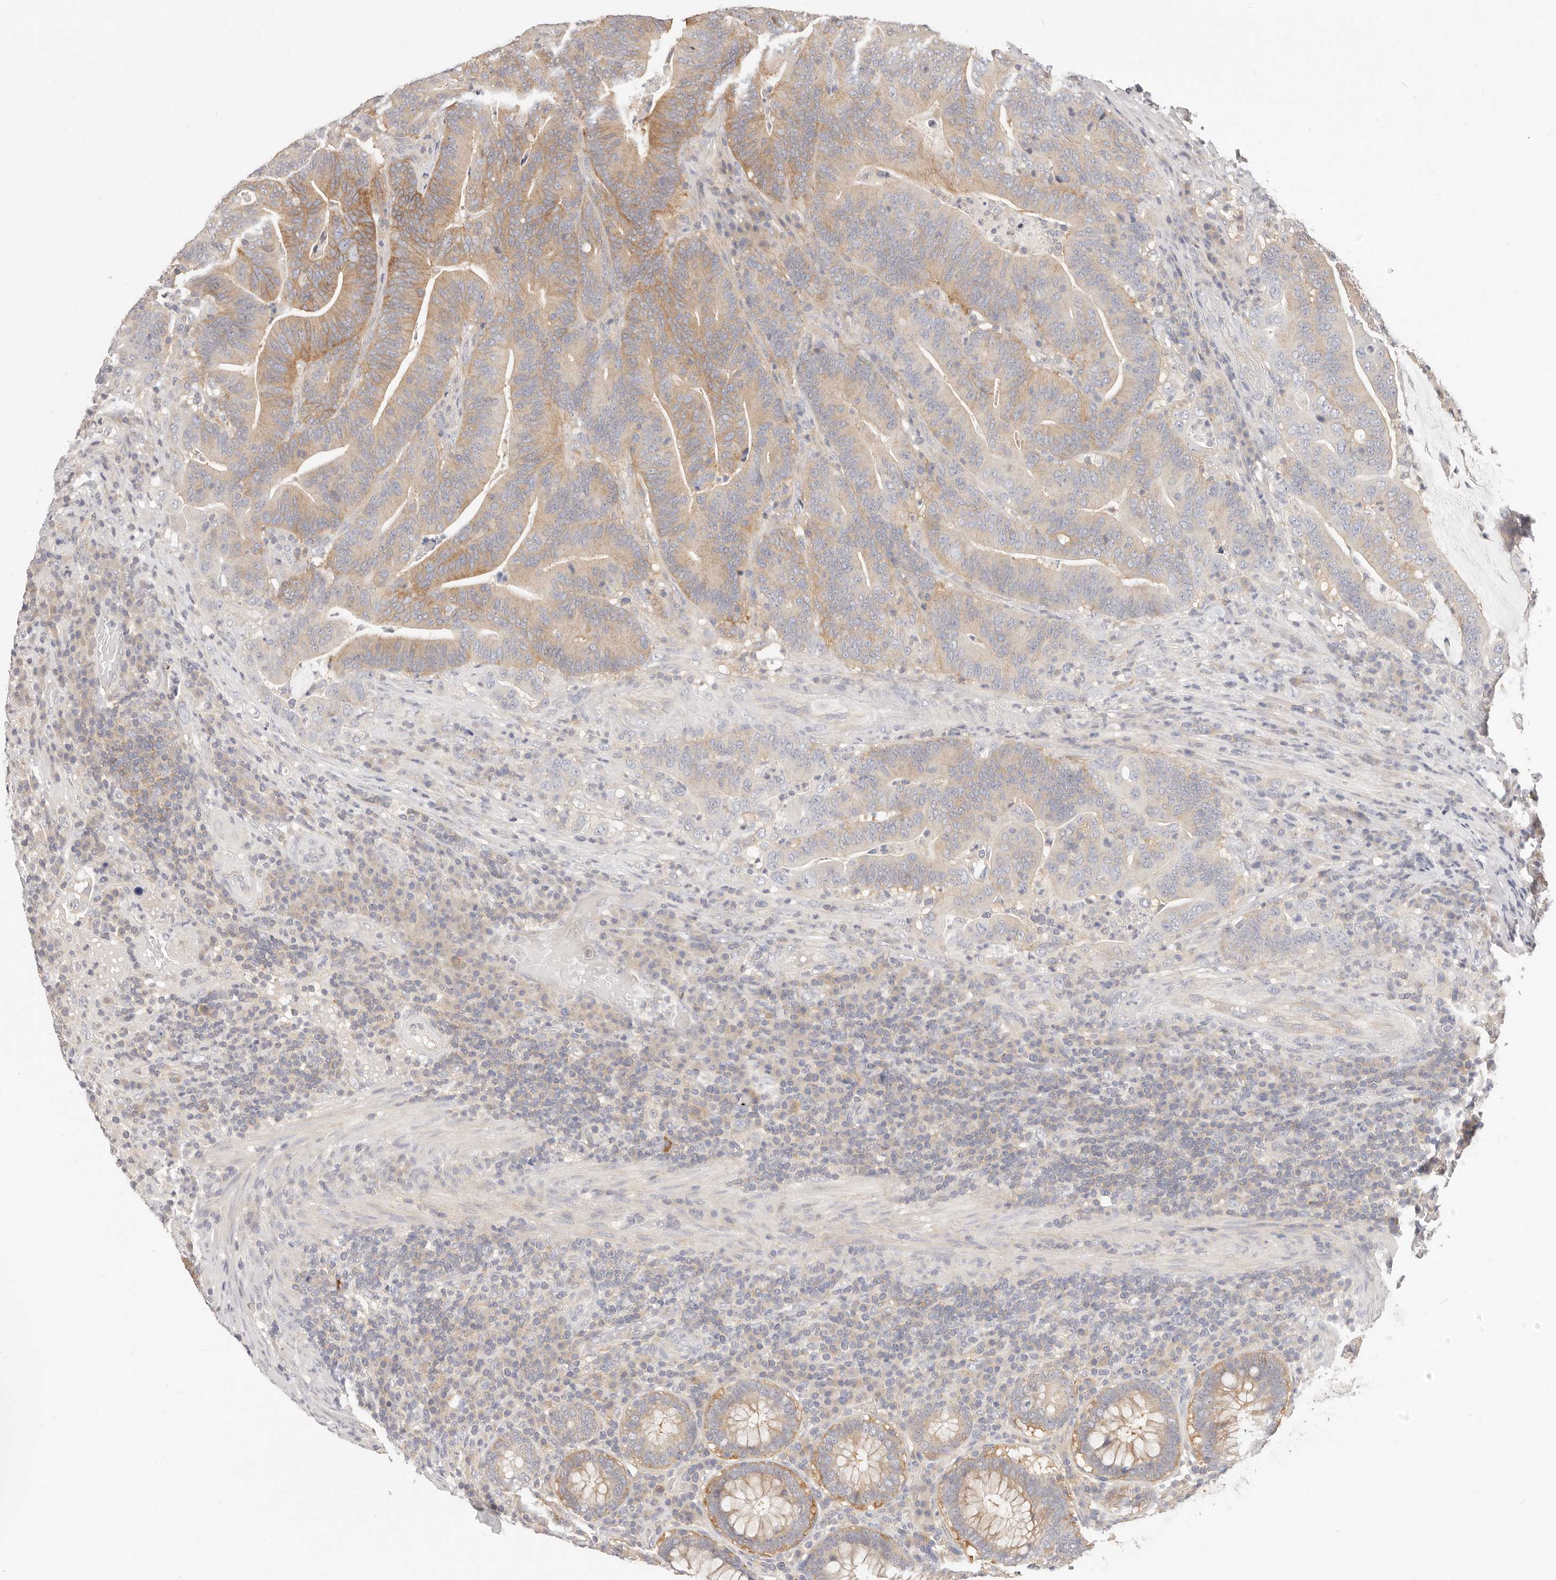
{"staining": {"intensity": "moderate", "quantity": "25%-75%", "location": "cytoplasmic/membranous"}, "tissue": "colorectal cancer", "cell_type": "Tumor cells", "image_type": "cancer", "snomed": [{"axis": "morphology", "description": "Adenocarcinoma, NOS"}, {"axis": "topography", "description": "Colon"}], "caption": "Adenocarcinoma (colorectal) tissue reveals moderate cytoplasmic/membranous positivity in approximately 25%-75% of tumor cells, visualized by immunohistochemistry.", "gene": "DTNBP1", "patient": {"sex": "female", "age": 66}}